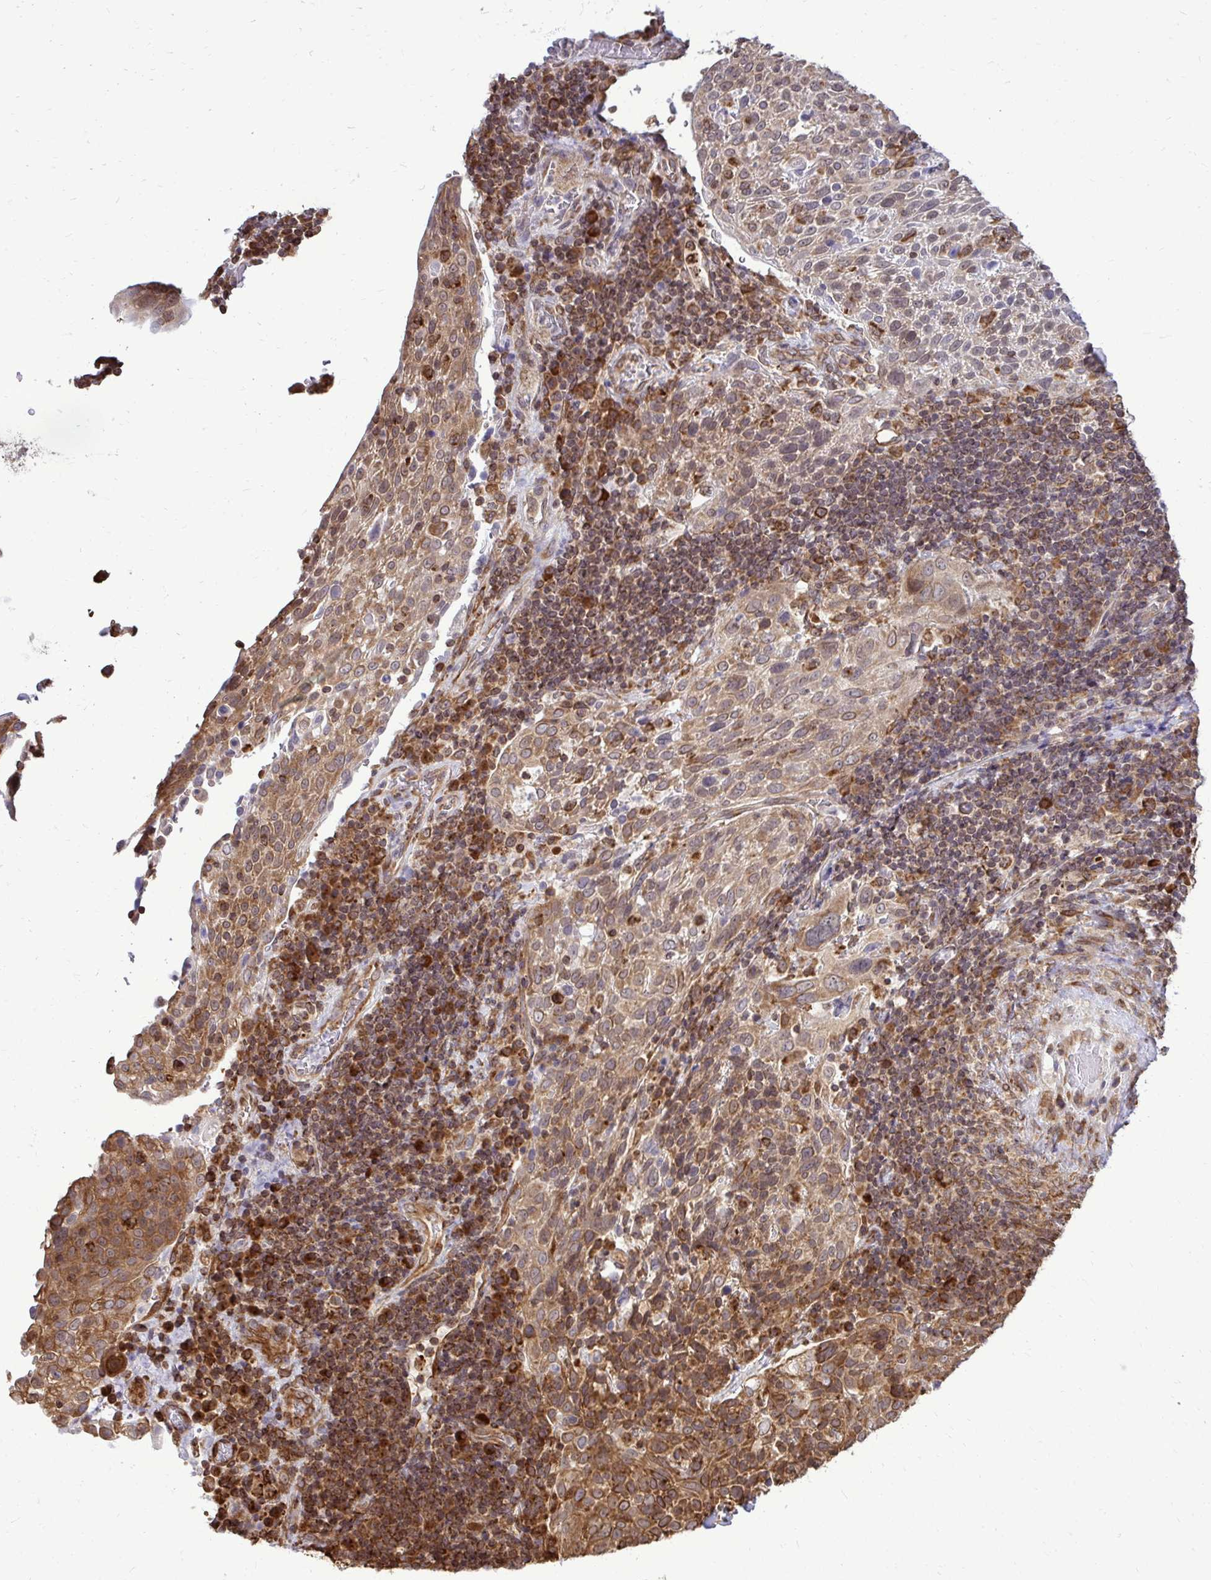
{"staining": {"intensity": "weak", "quantity": "25%-75%", "location": "cytoplasmic/membranous"}, "tissue": "cervical cancer", "cell_type": "Tumor cells", "image_type": "cancer", "snomed": [{"axis": "morphology", "description": "Squamous cell carcinoma, NOS"}, {"axis": "topography", "description": "Cervix"}], "caption": "The immunohistochemical stain shows weak cytoplasmic/membranous expression in tumor cells of cervical cancer tissue. (brown staining indicates protein expression, while blue staining denotes nuclei).", "gene": "FMR1", "patient": {"sex": "female", "age": 61}}